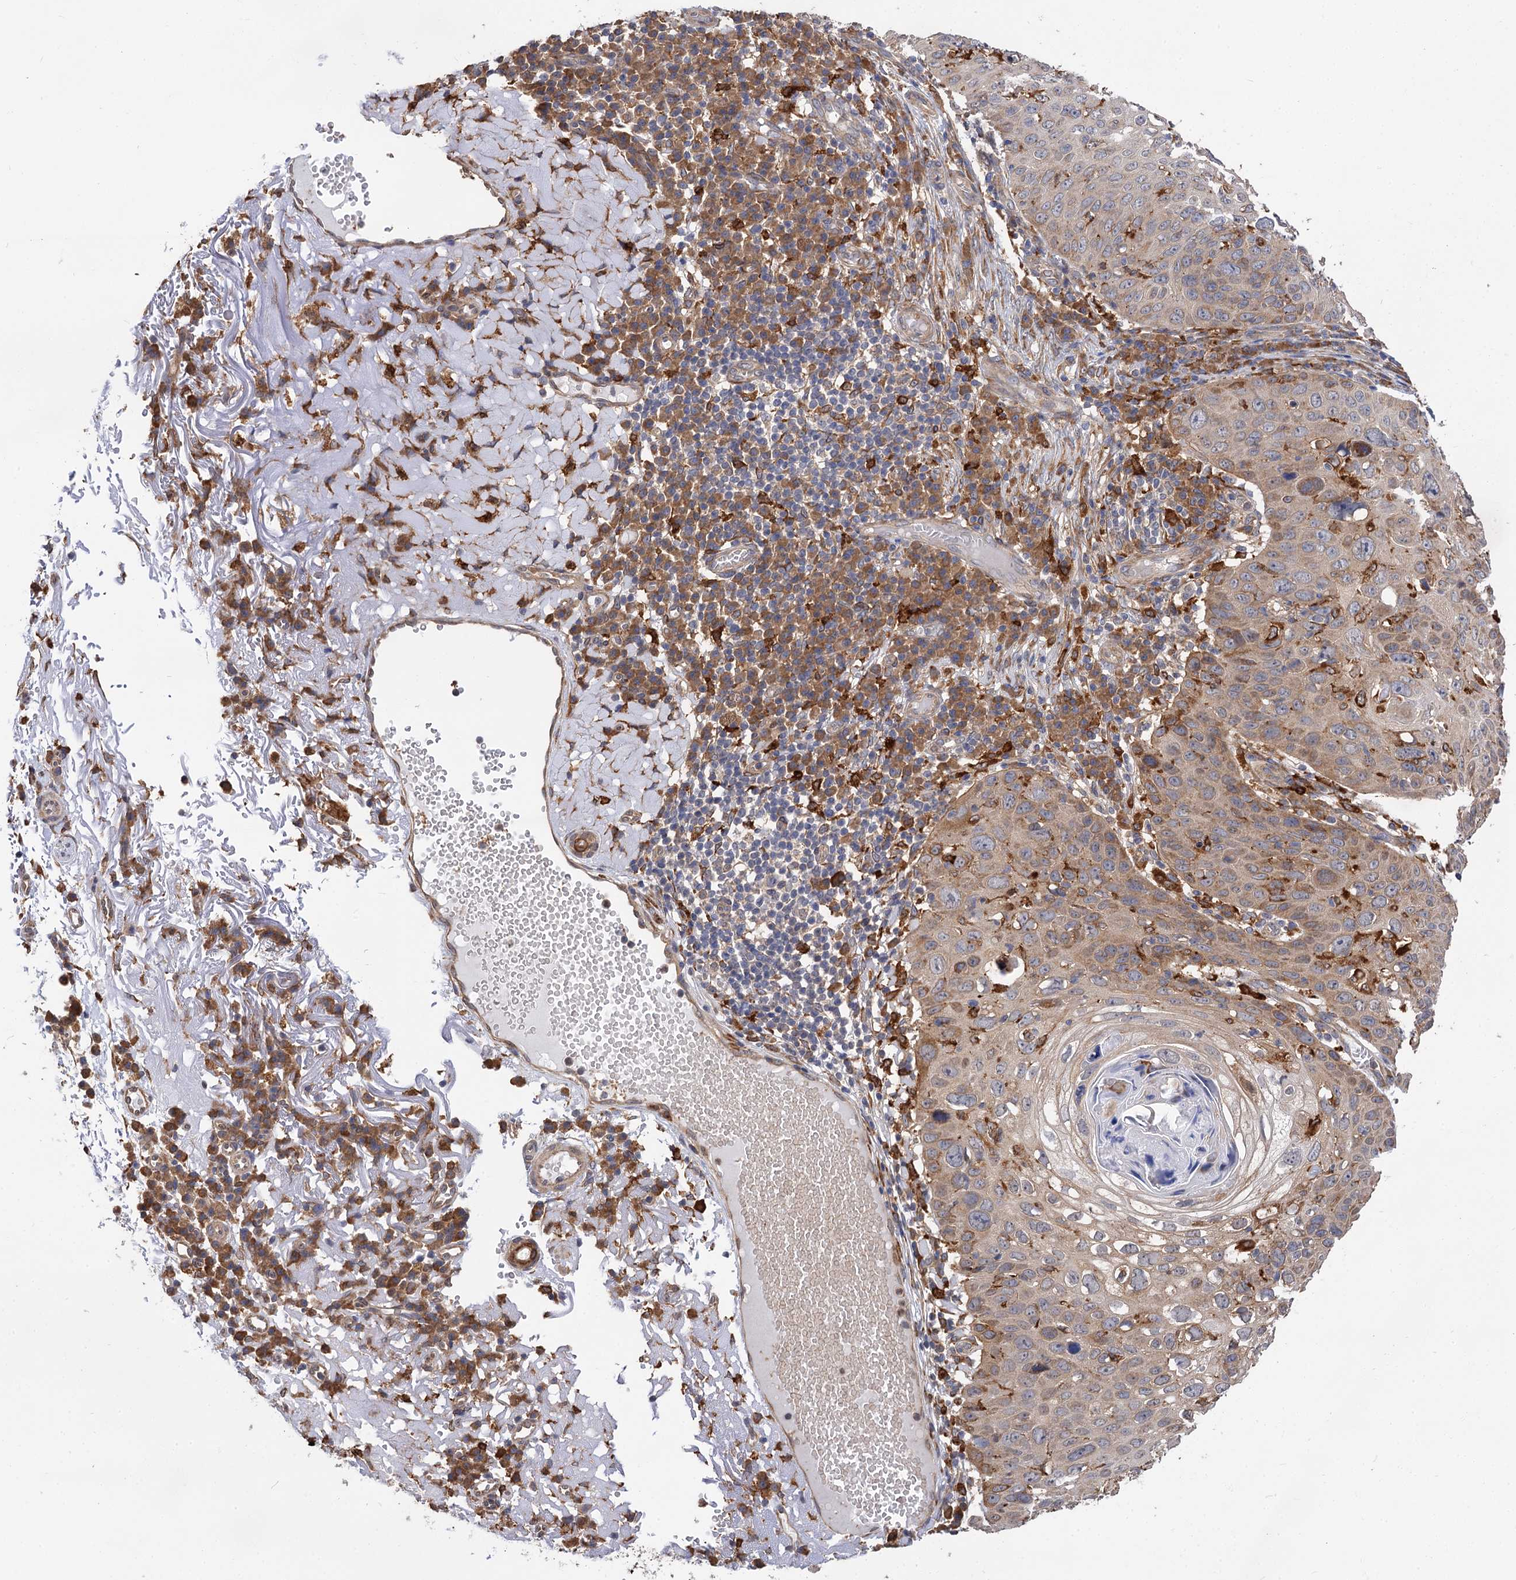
{"staining": {"intensity": "moderate", "quantity": "<25%", "location": "cytoplasmic/membranous"}, "tissue": "skin cancer", "cell_type": "Tumor cells", "image_type": "cancer", "snomed": [{"axis": "morphology", "description": "Squamous cell carcinoma, NOS"}, {"axis": "topography", "description": "Skin"}], "caption": "Immunohistochemistry (DAB (3,3'-diaminobenzidine)) staining of skin cancer reveals moderate cytoplasmic/membranous protein positivity in about <25% of tumor cells.", "gene": "PPIP5K2", "patient": {"sex": "female", "age": 90}}